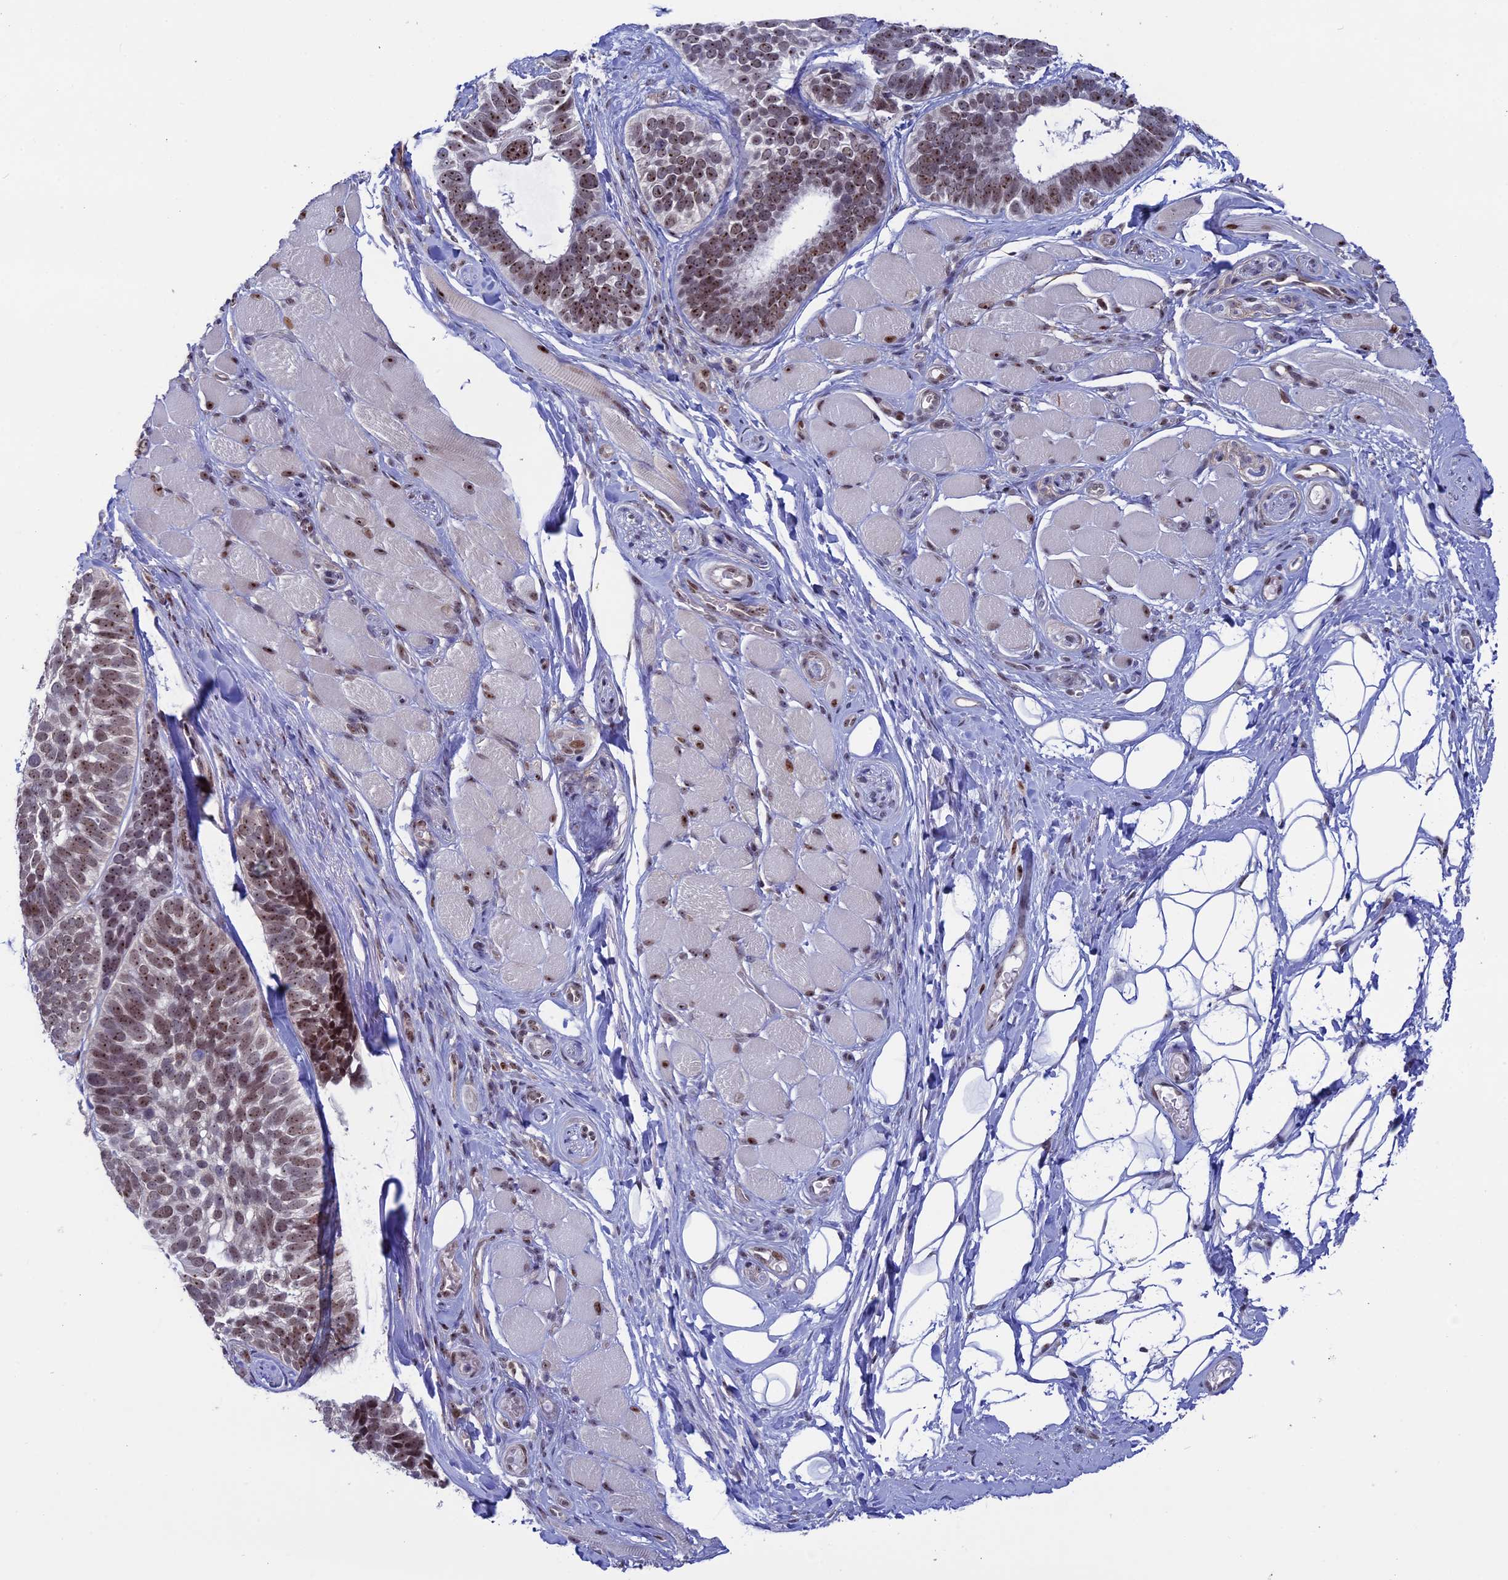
{"staining": {"intensity": "weak", "quantity": ">75%", "location": "nuclear"}, "tissue": "skin cancer", "cell_type": "Tumor cells", "image_type": "cancer", "snomed": [{"axis": "morphology", "description": "Basal cell carcinoma"}, {"axis": "topography", "description": "Skin"}], "caption": "This is a photomicrograph of immunohistochemistry (IHC) staining of basal cell carcinoma (skin), which shows weak expression in the nuclear of tumor cells.", "gene": "CCDC86", "patient": {"sex": "male", "age": 62}}